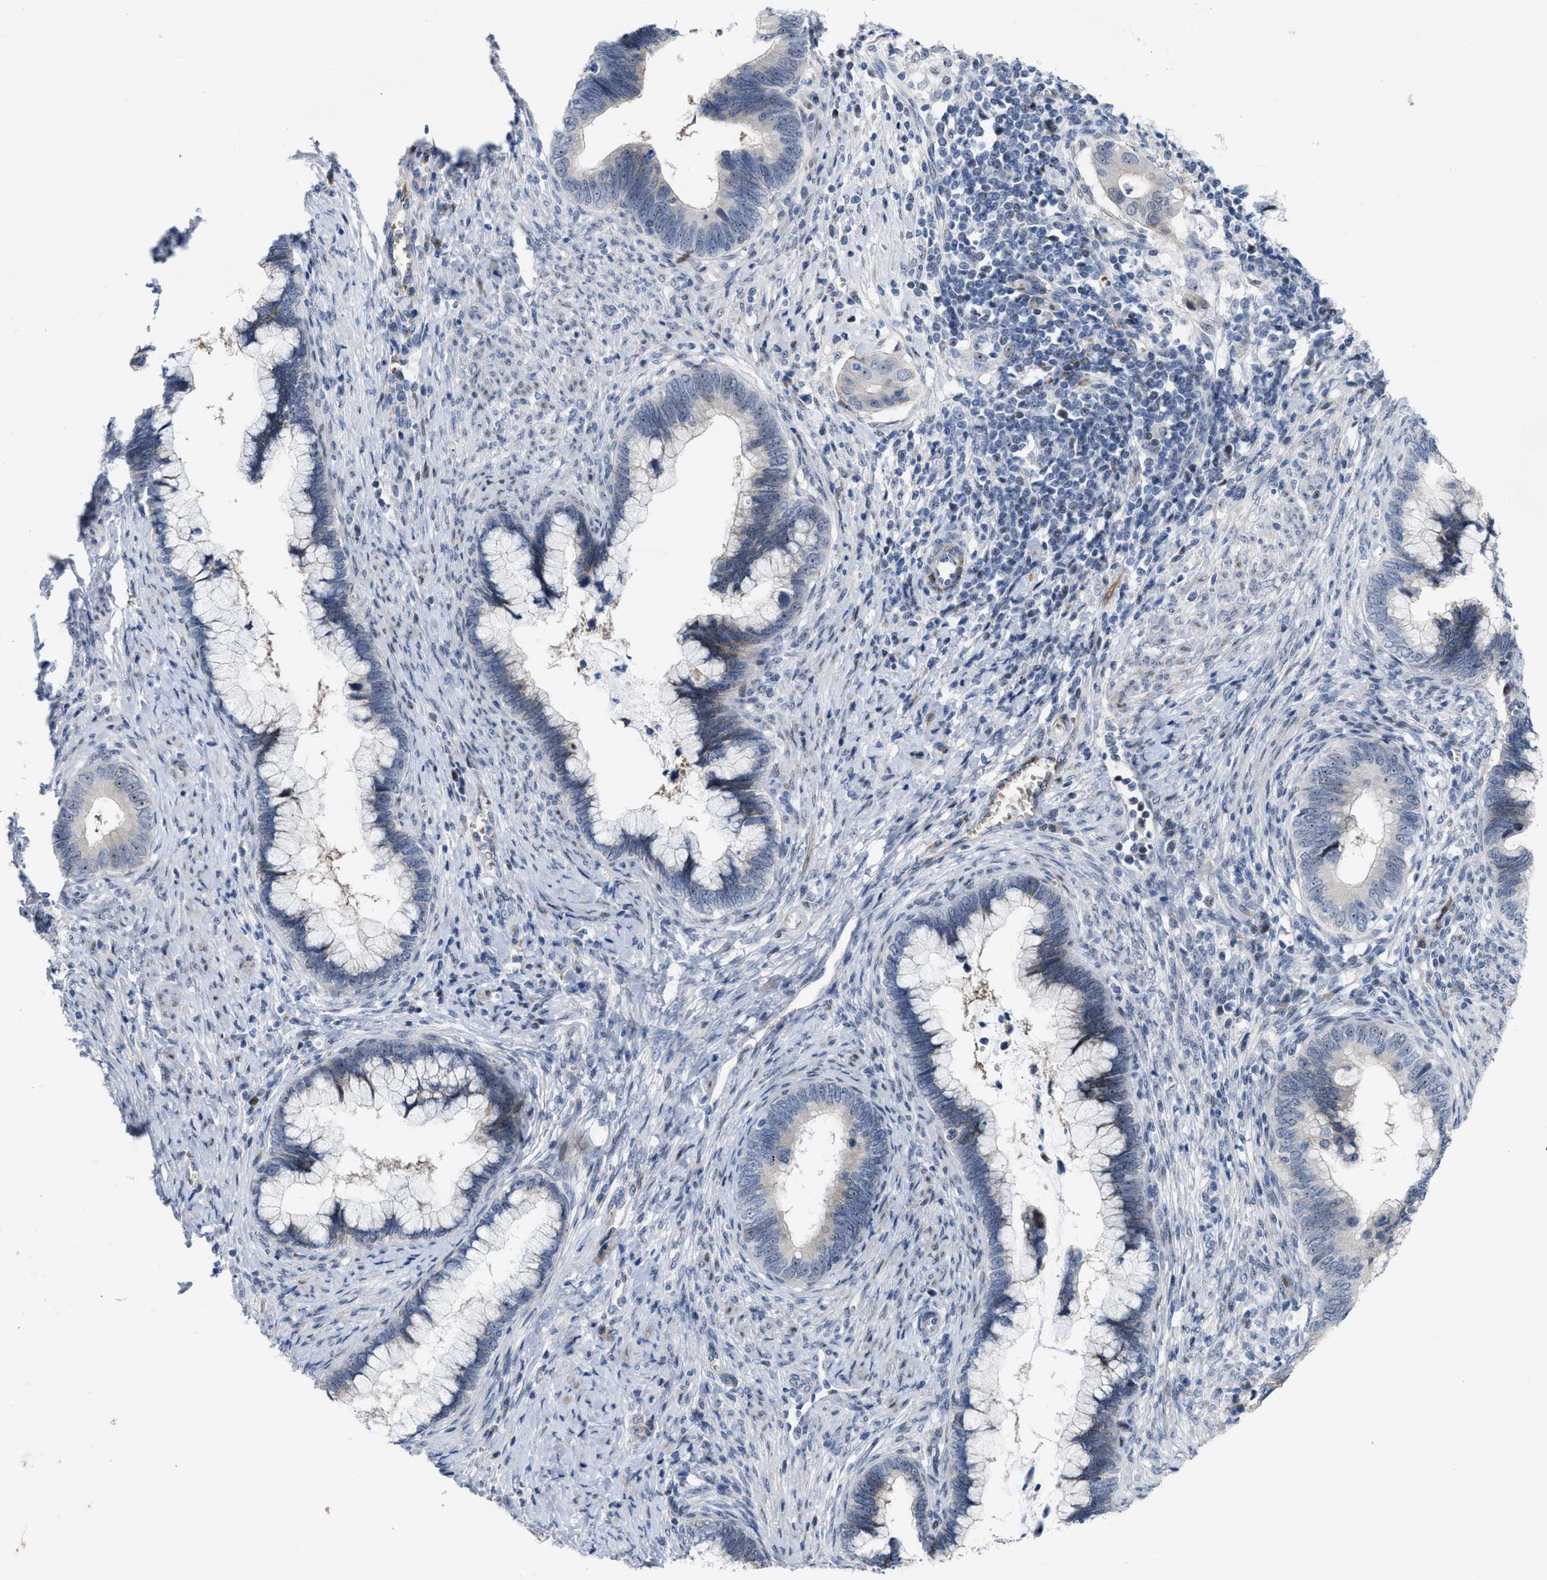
{"staining": {"intensity": "weak", "quantity": "25%-75%", "location": "nuclear"}, "tissue": "cervical cancer", "cell_type": "Tumor cells", "image_type": "cancer", "snomed": [{"axis": "morphology", "description": "Adenocarcinoma, NOS"}, {"axis": "topography", "description": "Cervix"}], "caption": "Human cervical cancer (adenocarcinoma) stained with a brown dye displays weak nuclear positive positivity in about 25%-75% of tumor cells.", "gene": "POLR1F", "patient": {"sex": "female", "age": 44}}